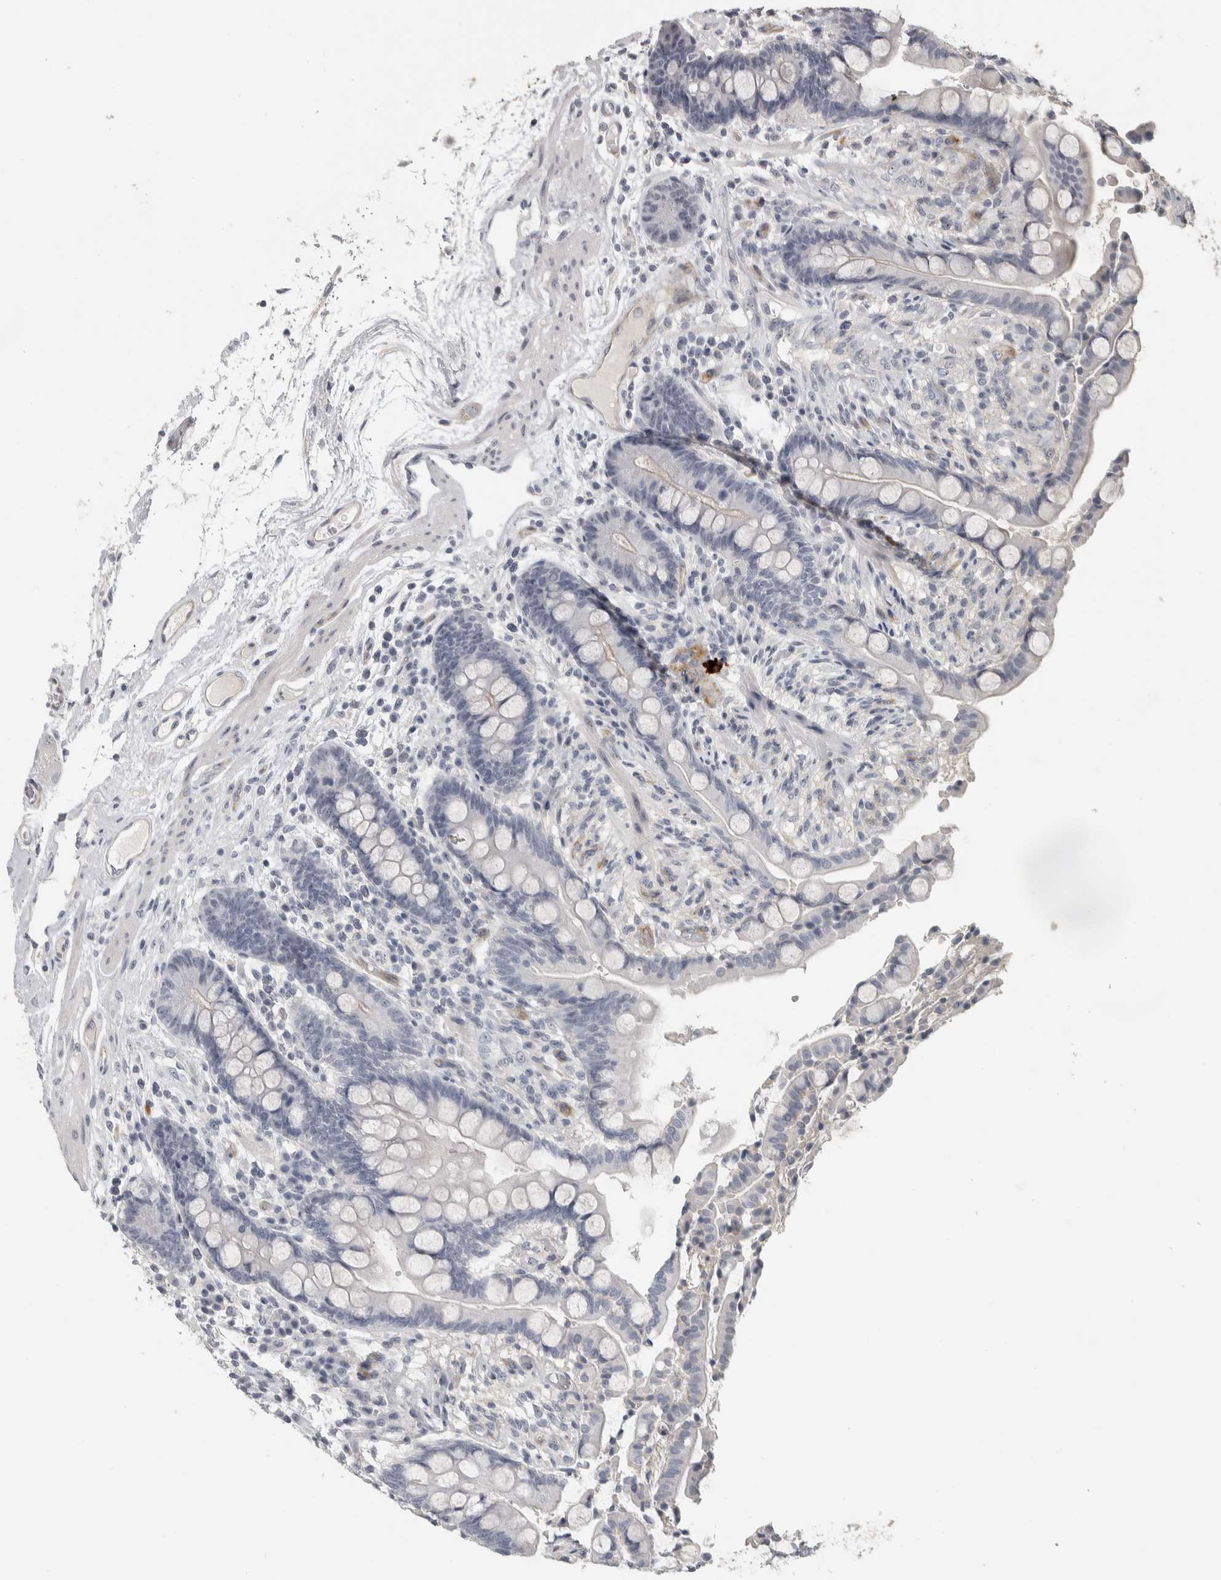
{"staining": {"intensity": "negative", "quantity": "none", "location": "none"}, "tissue": "colon", "cell_type": "Endothelial cells", "image_type": "normal", "snomed": [{"axis": "morphology", "description": "Normal tissue, NOS"}, {"axis": "topography", "description": "Colon"}], "caption": "A micrograph of colon stained for a protein displays no brown staining in endothelial cells. The staining was performed using DAB (3,3'-diaminobenzidine) to visualize the protein expression in brown, while the nuclei were stained in blue with hematoxylin (Magnification: 20x).", "gene": "DCAF10", "patient": {"sex": "male", "age": 73}}